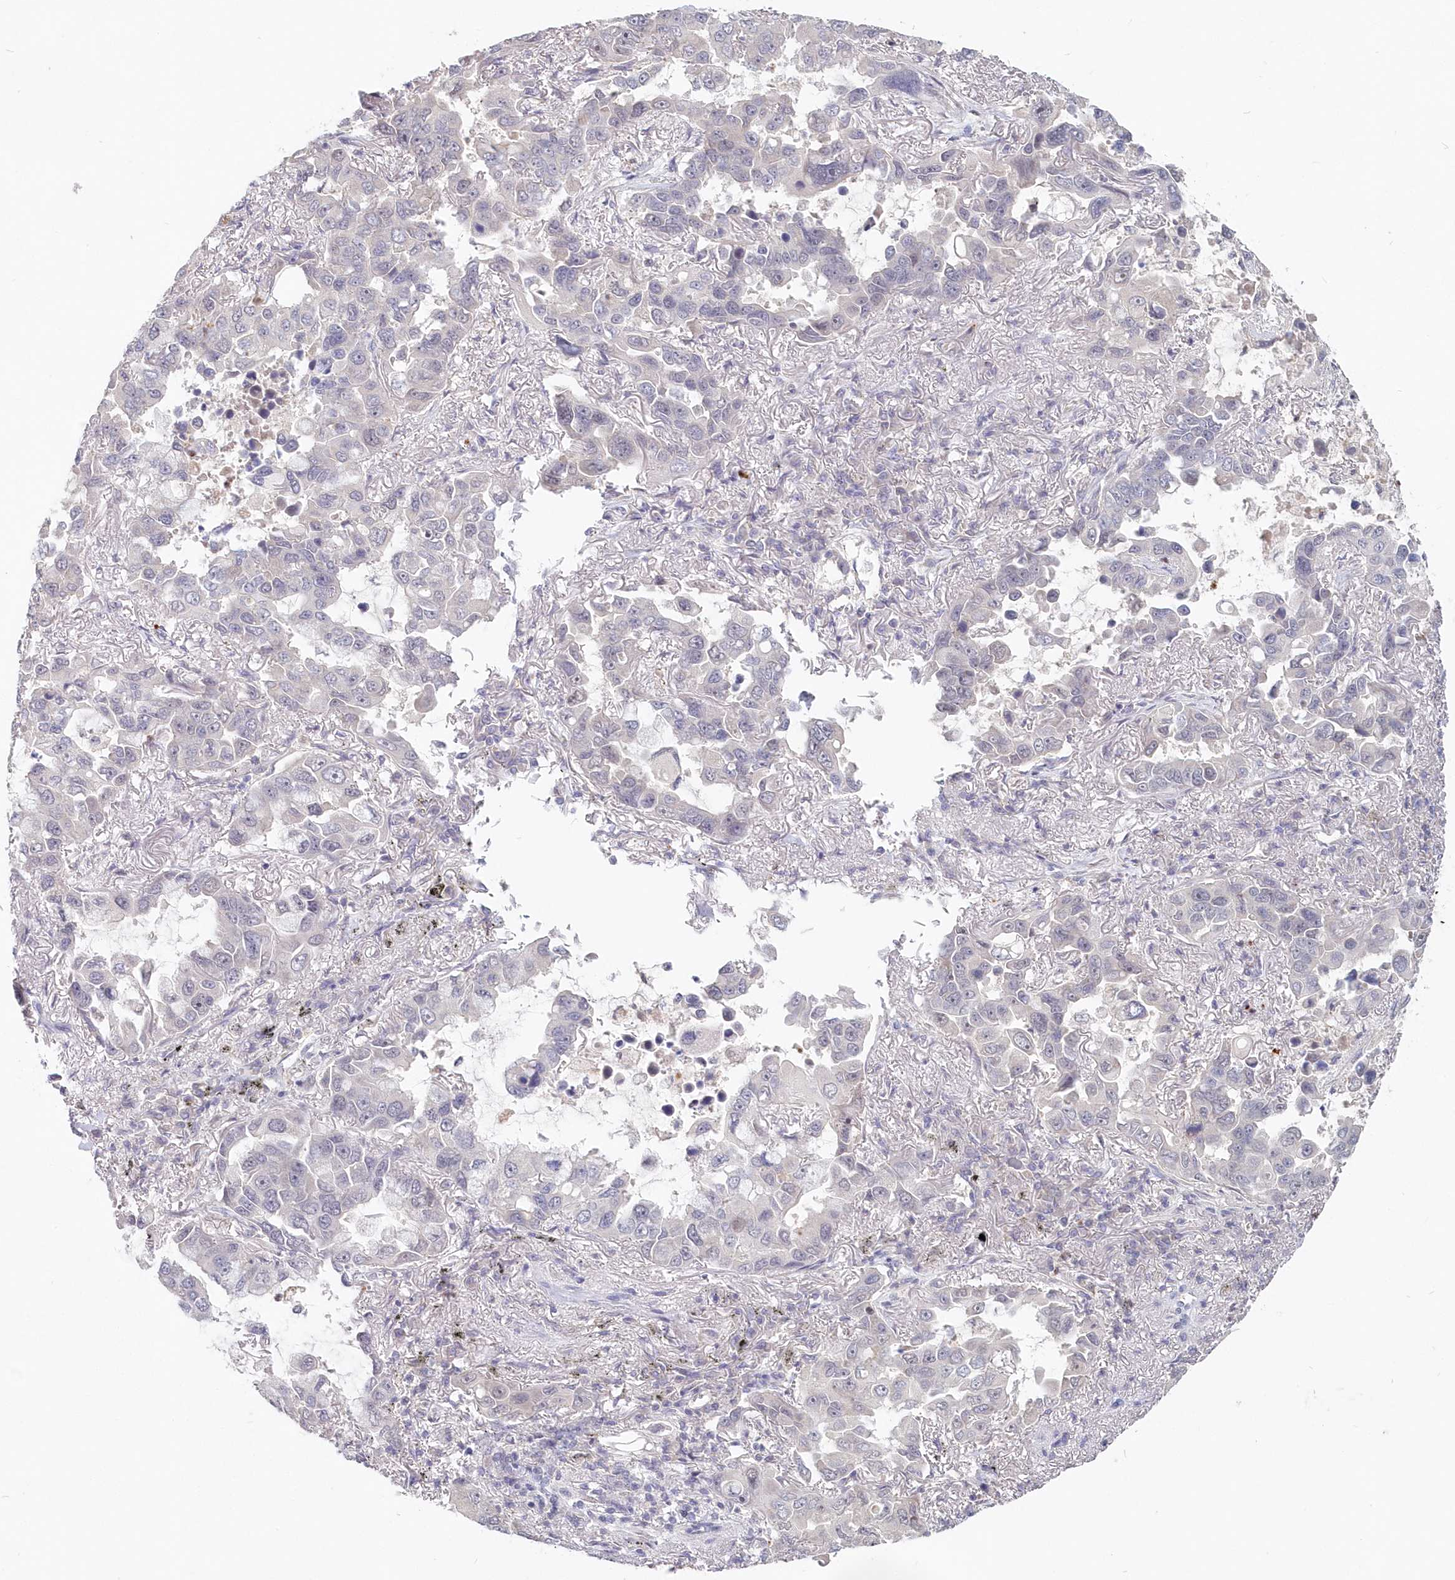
{"staining": {"intensity": "negative", "quantity": "none", "location": "none"}, "tissue": "lung cancer", "cell_type": "Tumor cells", "image_type": "cancer", "snomed": [{"axis": "morphology", "description": "Adenocarcinoma, NOS"}, {"axis": "topography", "description": "Lung"}], "caption": "Photomicrograph shows no protein positivity in tumor cells of adenocarcinoma (lung) tissue. (Stains: DAB immunohistochemistry (IHC) with hematoxylin counter stain, Microscopy: brightfield microscopy at high magnification).", "gene": "KATNA1", "patient": {"sex": "male", "age": 64}}